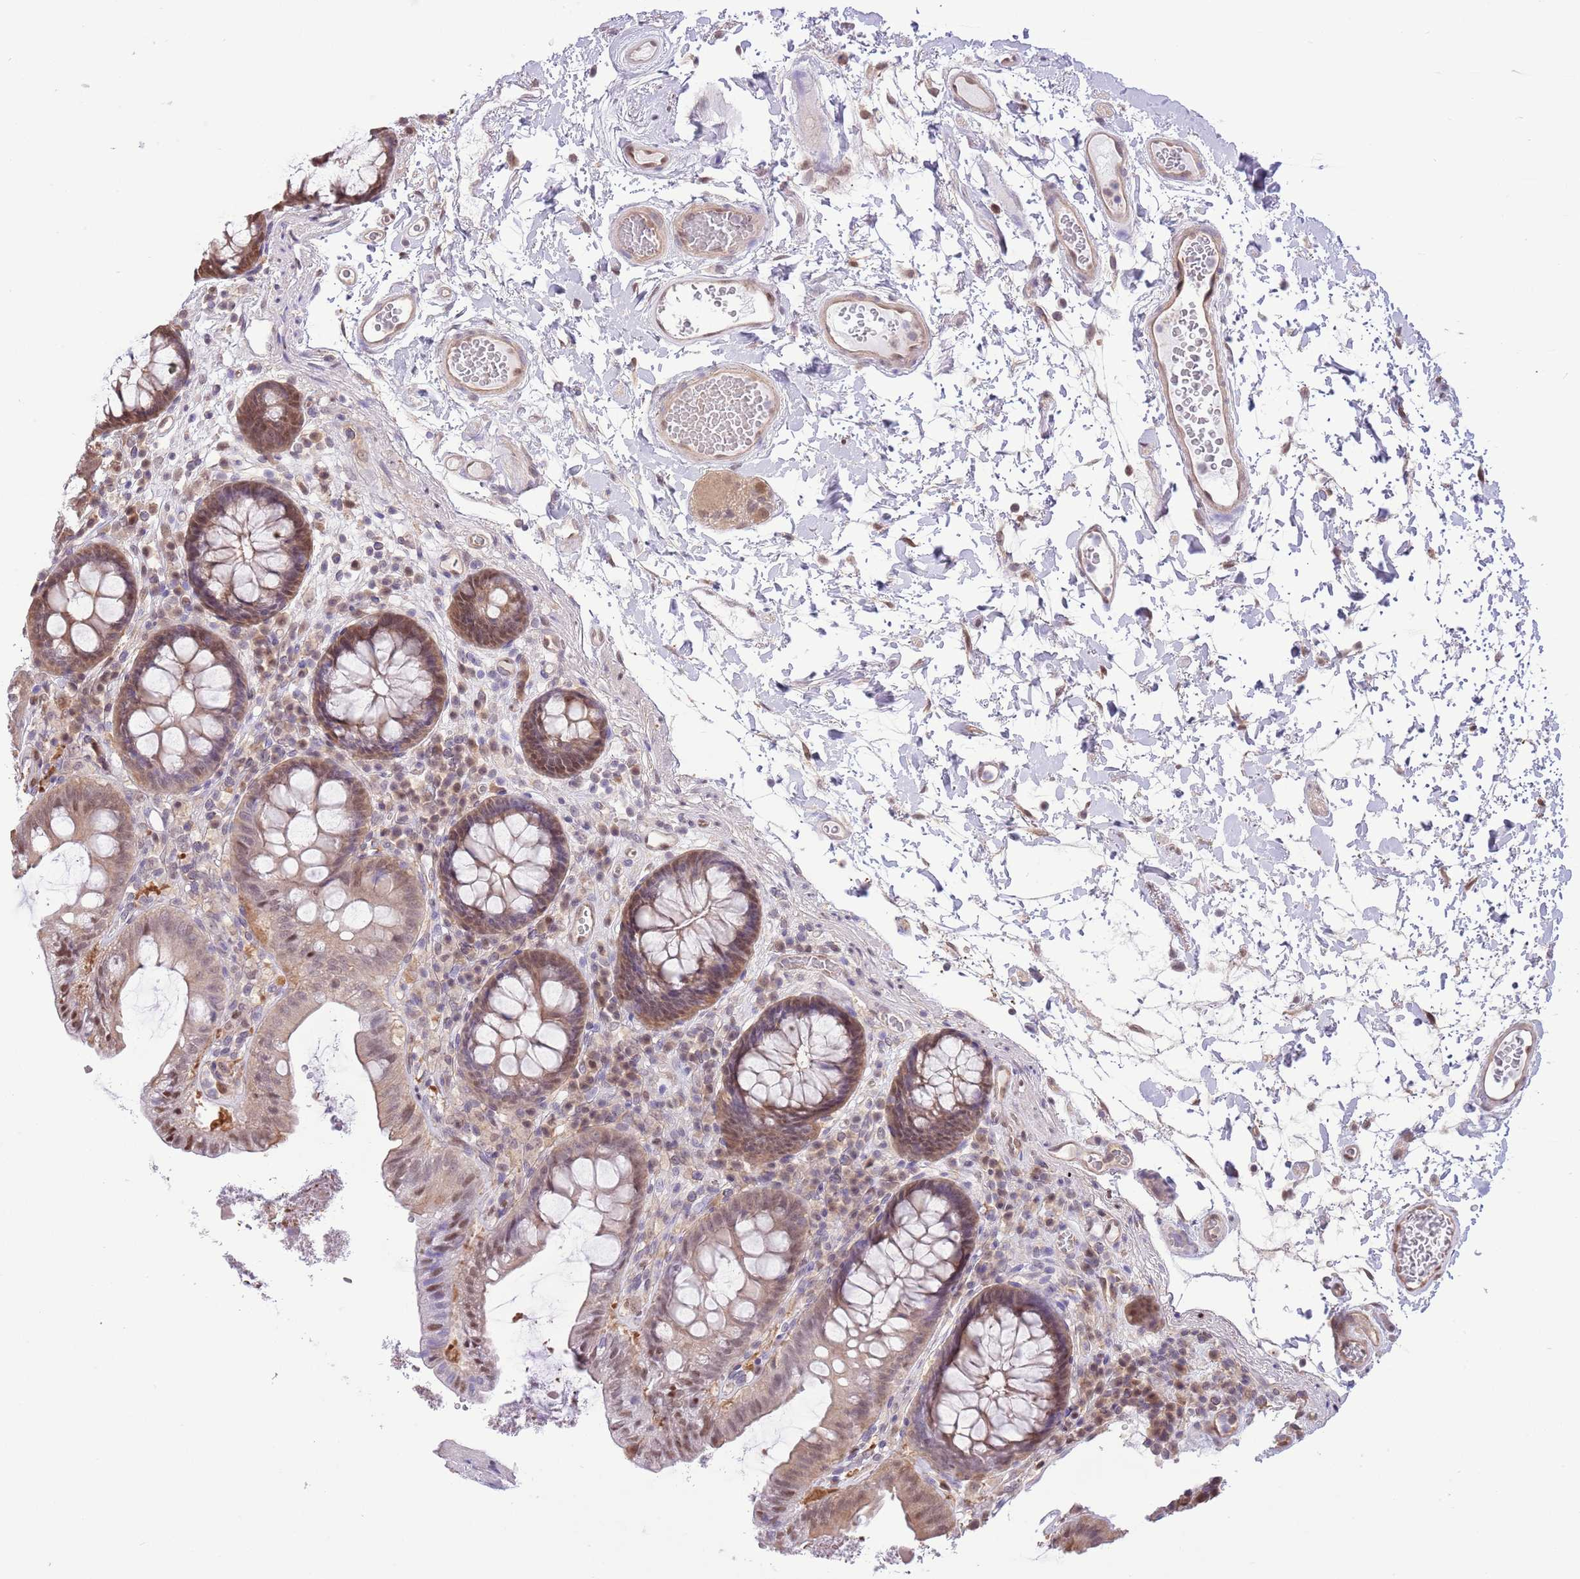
{"staining": {"intensity": "weak", "quantity": ">75%", "location": "cytoplasmic/membranous,nuclear"}, "tissue": "colon", "cell_type": "Endothelial cells", "image_type": "normal", "snomed": [{"axis": "morphology", "description": "Normal tissue, NOS"}, {"axis": "topography", "description": "Colon"}], "caption": "Immunohistochemical staining of benign human colon exhibits >75% levels of weak cytoplasmic/membranous,nuclear protein staining in approximately >75% of endothelial cells.", "gene": "NSFL1C", "patient": {"sex": "male", "age": 84}}